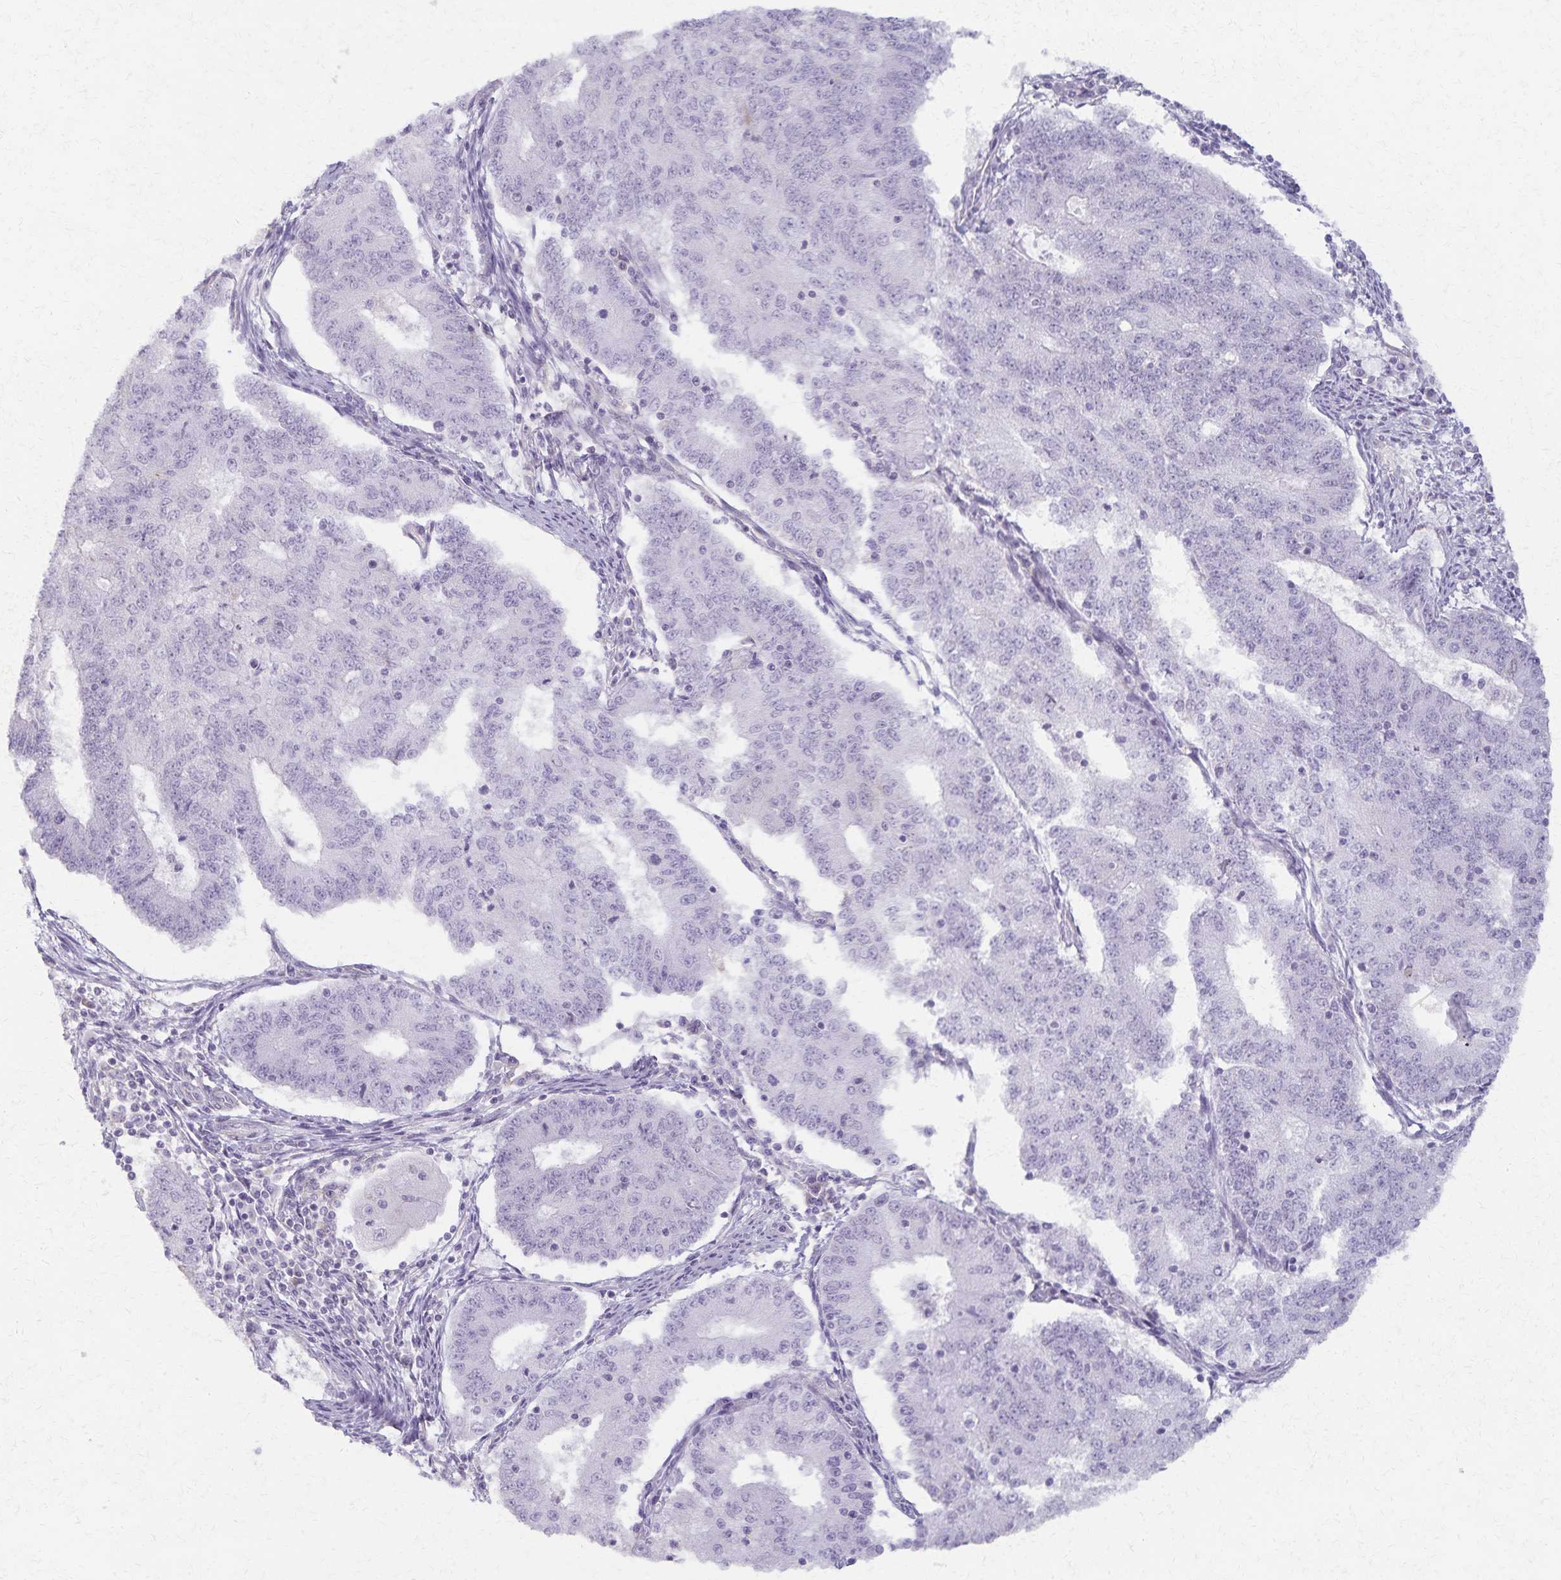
{"staining": {"intensity": "negative", "quantity": "none", "location": "none"}, "tissue": "endometrial cancer", "cell_type": "Tumor cells", "image_type": "cancer", "snomed": [{"axis": "morphology", "description": "Adenocarcinoma, NOS"}, {"axis": "topography", "description": "Endometrium"}], "caption": "This is an immunohistochemistry image of endometrial cancer. There is no expression in tumor cells.", "gene": "KISS1", "patient": {"sex": "female", "age": 56}}